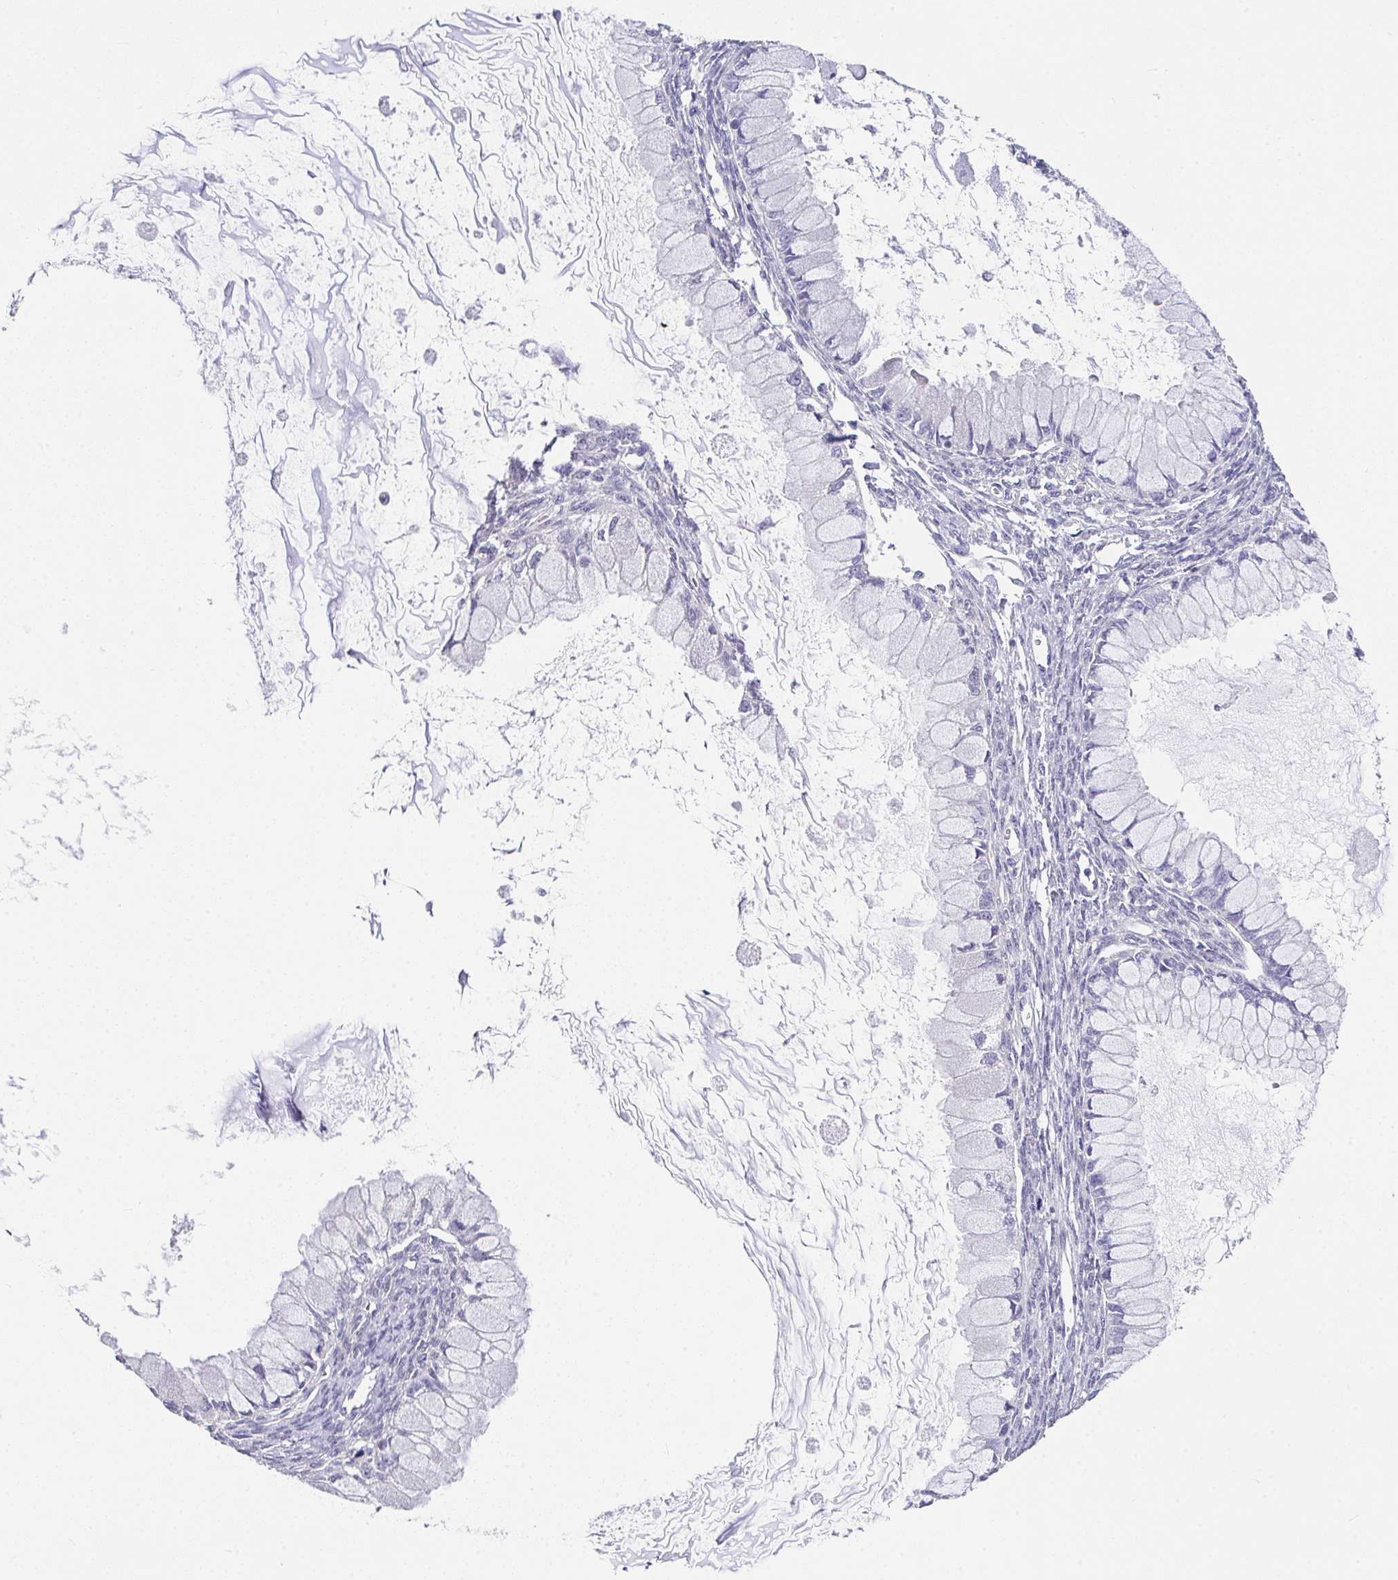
{"staining": {"intensity": "negative", "quantity": "none", "location": "none"}, "tissue": "ovarian cancer", "cell_type": "Tumor cells", "image_type": "cancer", "snomed": [{"axis": "morphology", "description": "Cystadenocarcinoma, mucinous, NOS"}, {"axis": "topography", "description": "Ovary"}], "caption": "Histopathology image shows no protein positivity in tumor cells of ovarian cancer tissue.", "gene": "GLTPD2", "patient": {"sex": "female", "age": 34}}